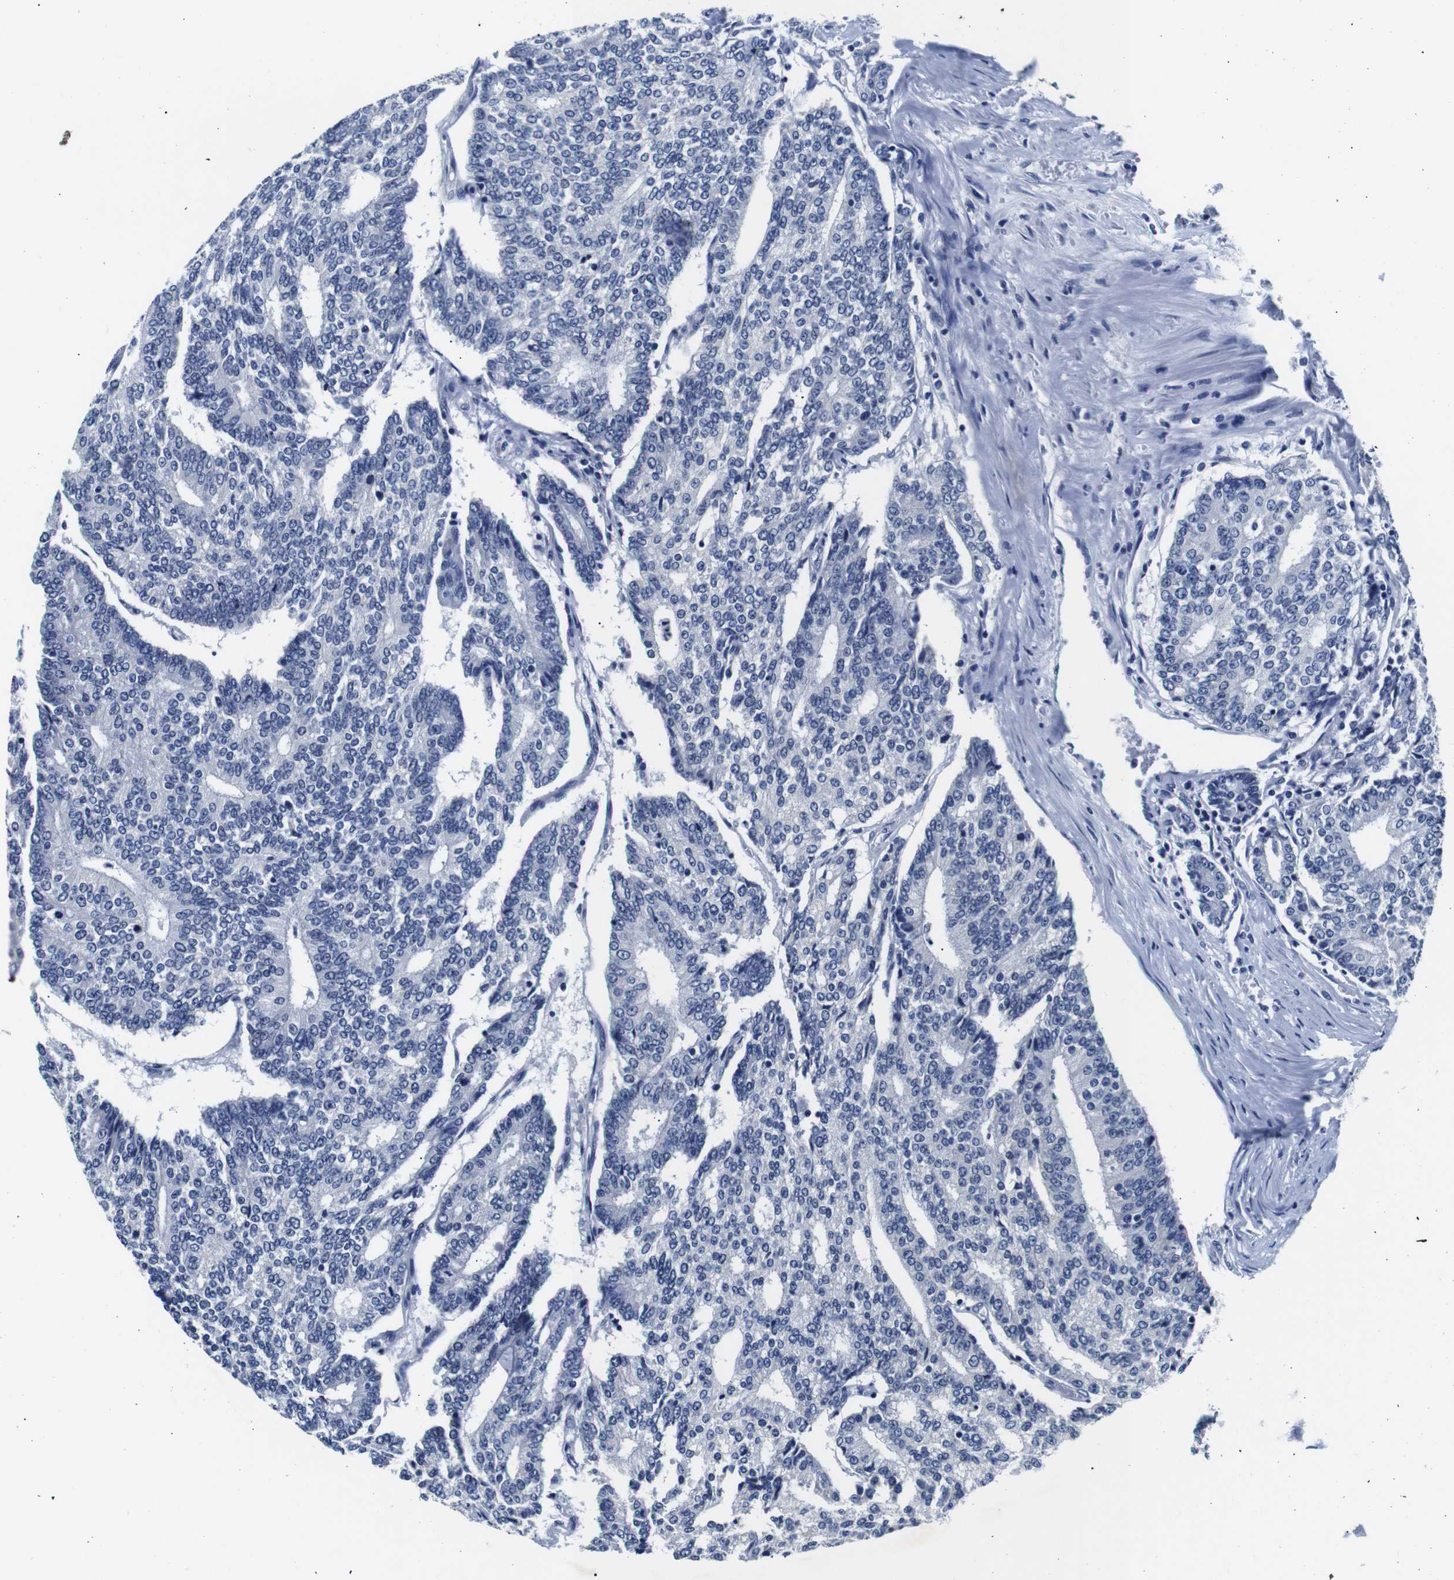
{"staining": {"intensity": "negative", "quantity": "none", "location": "none"}, "tissue": "prostate cancer", "cell_type": "Tumor cells", "image_type": "cancer", "snomed": [{"axis": "morphology", "description": "Normal tissue, NOS"}, {"axis": "morphology", "description": "Adenocarcinoma, High grade"}, {"axis": "topography", "description": "Prostate"}, {"axis": "topography", "description": "Seminal veicle"}], "caption": "Prostate cancer was stained to show a protein in brown. There is no significant staining in tumor cells.", "gene": "GAP43", "patient": {"sex": "male", "age": 55}}